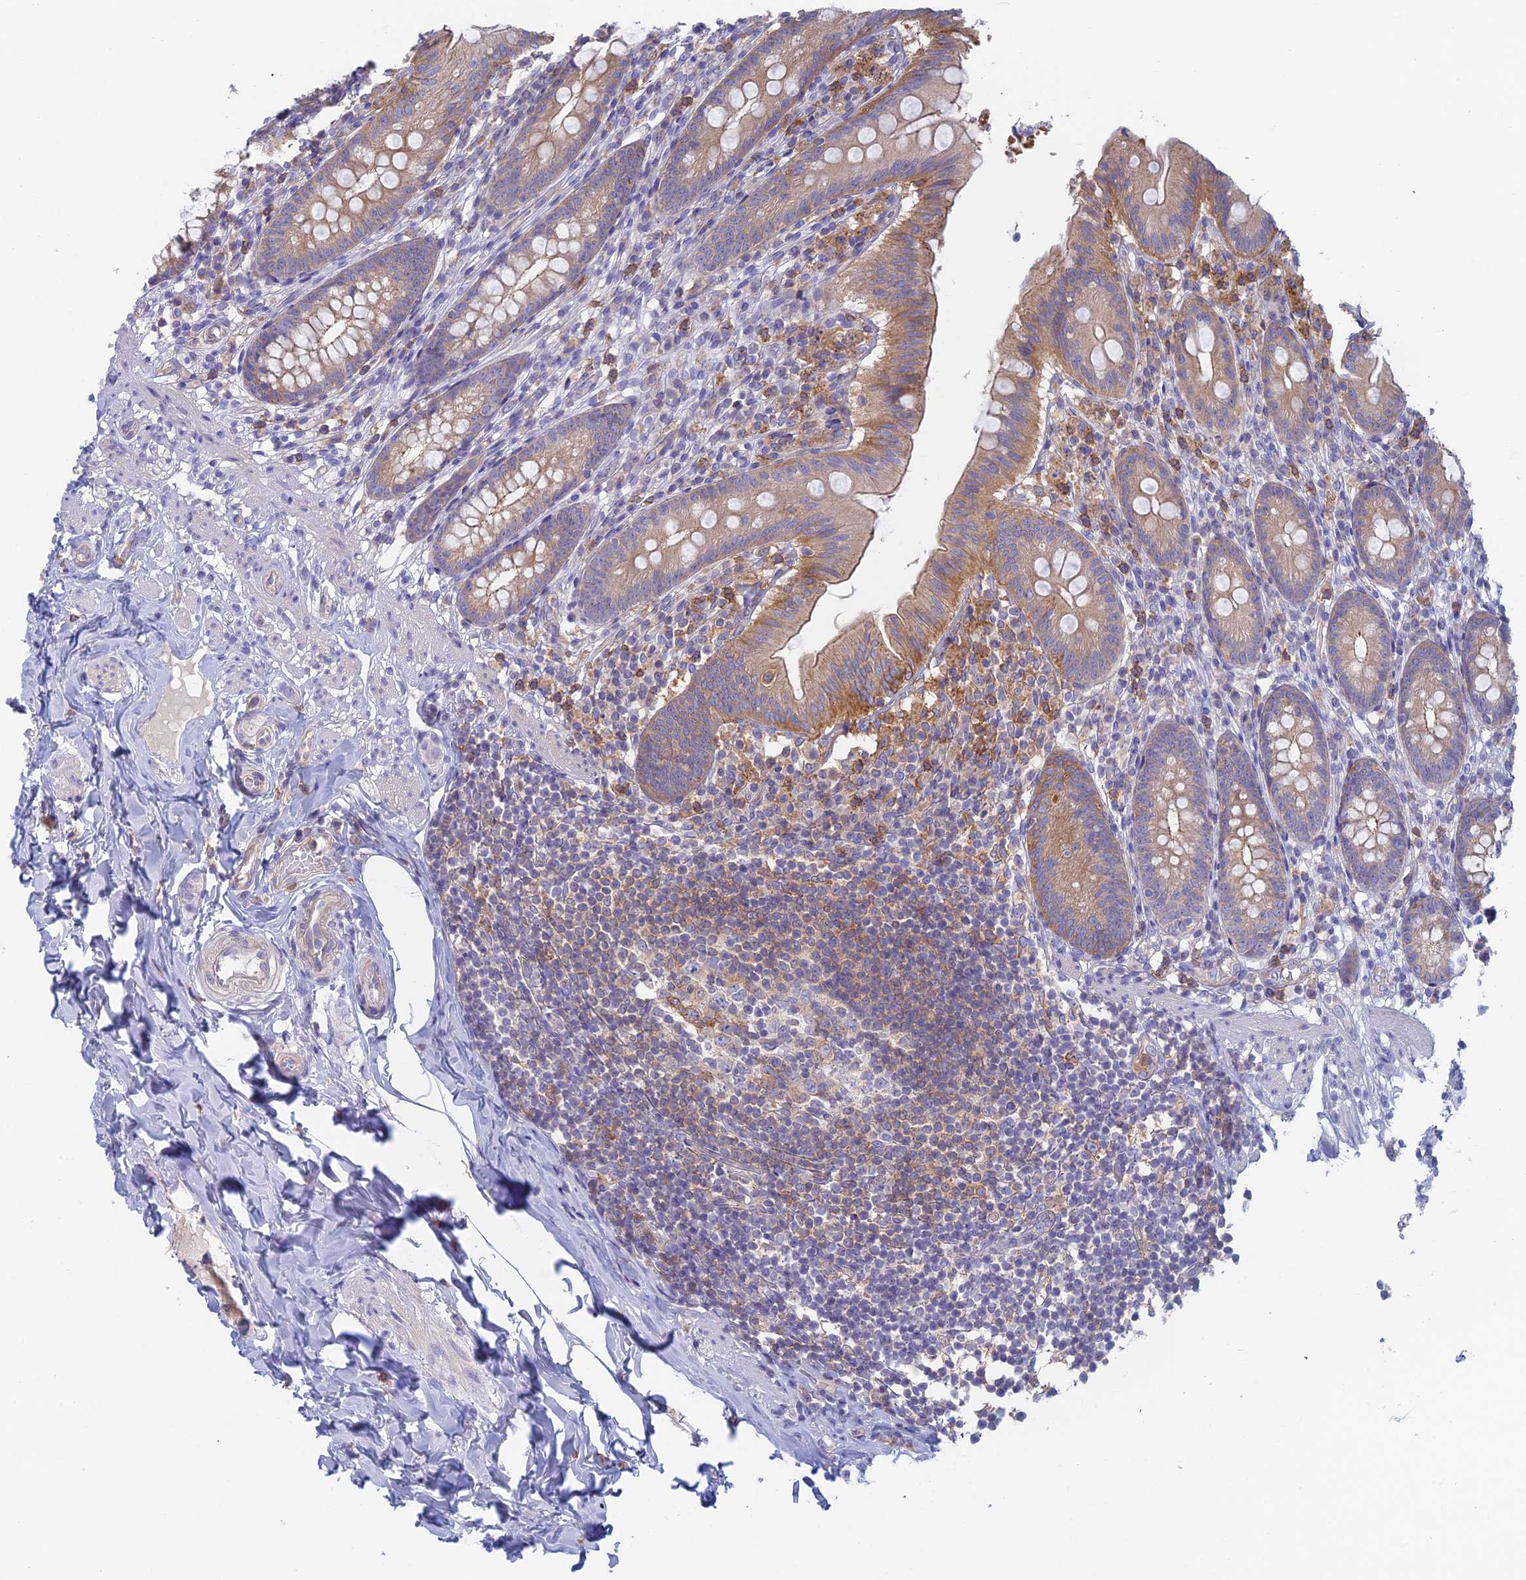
{"staining": {"intensity": "moderate", "quantity": ">75%", "location": "cytoplasmic/membranous"}, "tissue": "appendix", "cell_type": "Glandular cells", "image_type": "normal", "snomed": [{"axis": "morphology", "description": "Normal tissue, NOS"}, {"axis": "topography", "description": "Appendix"}], "caption": "Appendix stained with DAB immunohistochemistry reveals medium levels of moderate cytoplasmic/membranous positivity in approximately >75% of glandular cells.", "gene": "STRN4", "patient": {"sex": "male", "age": 55}}